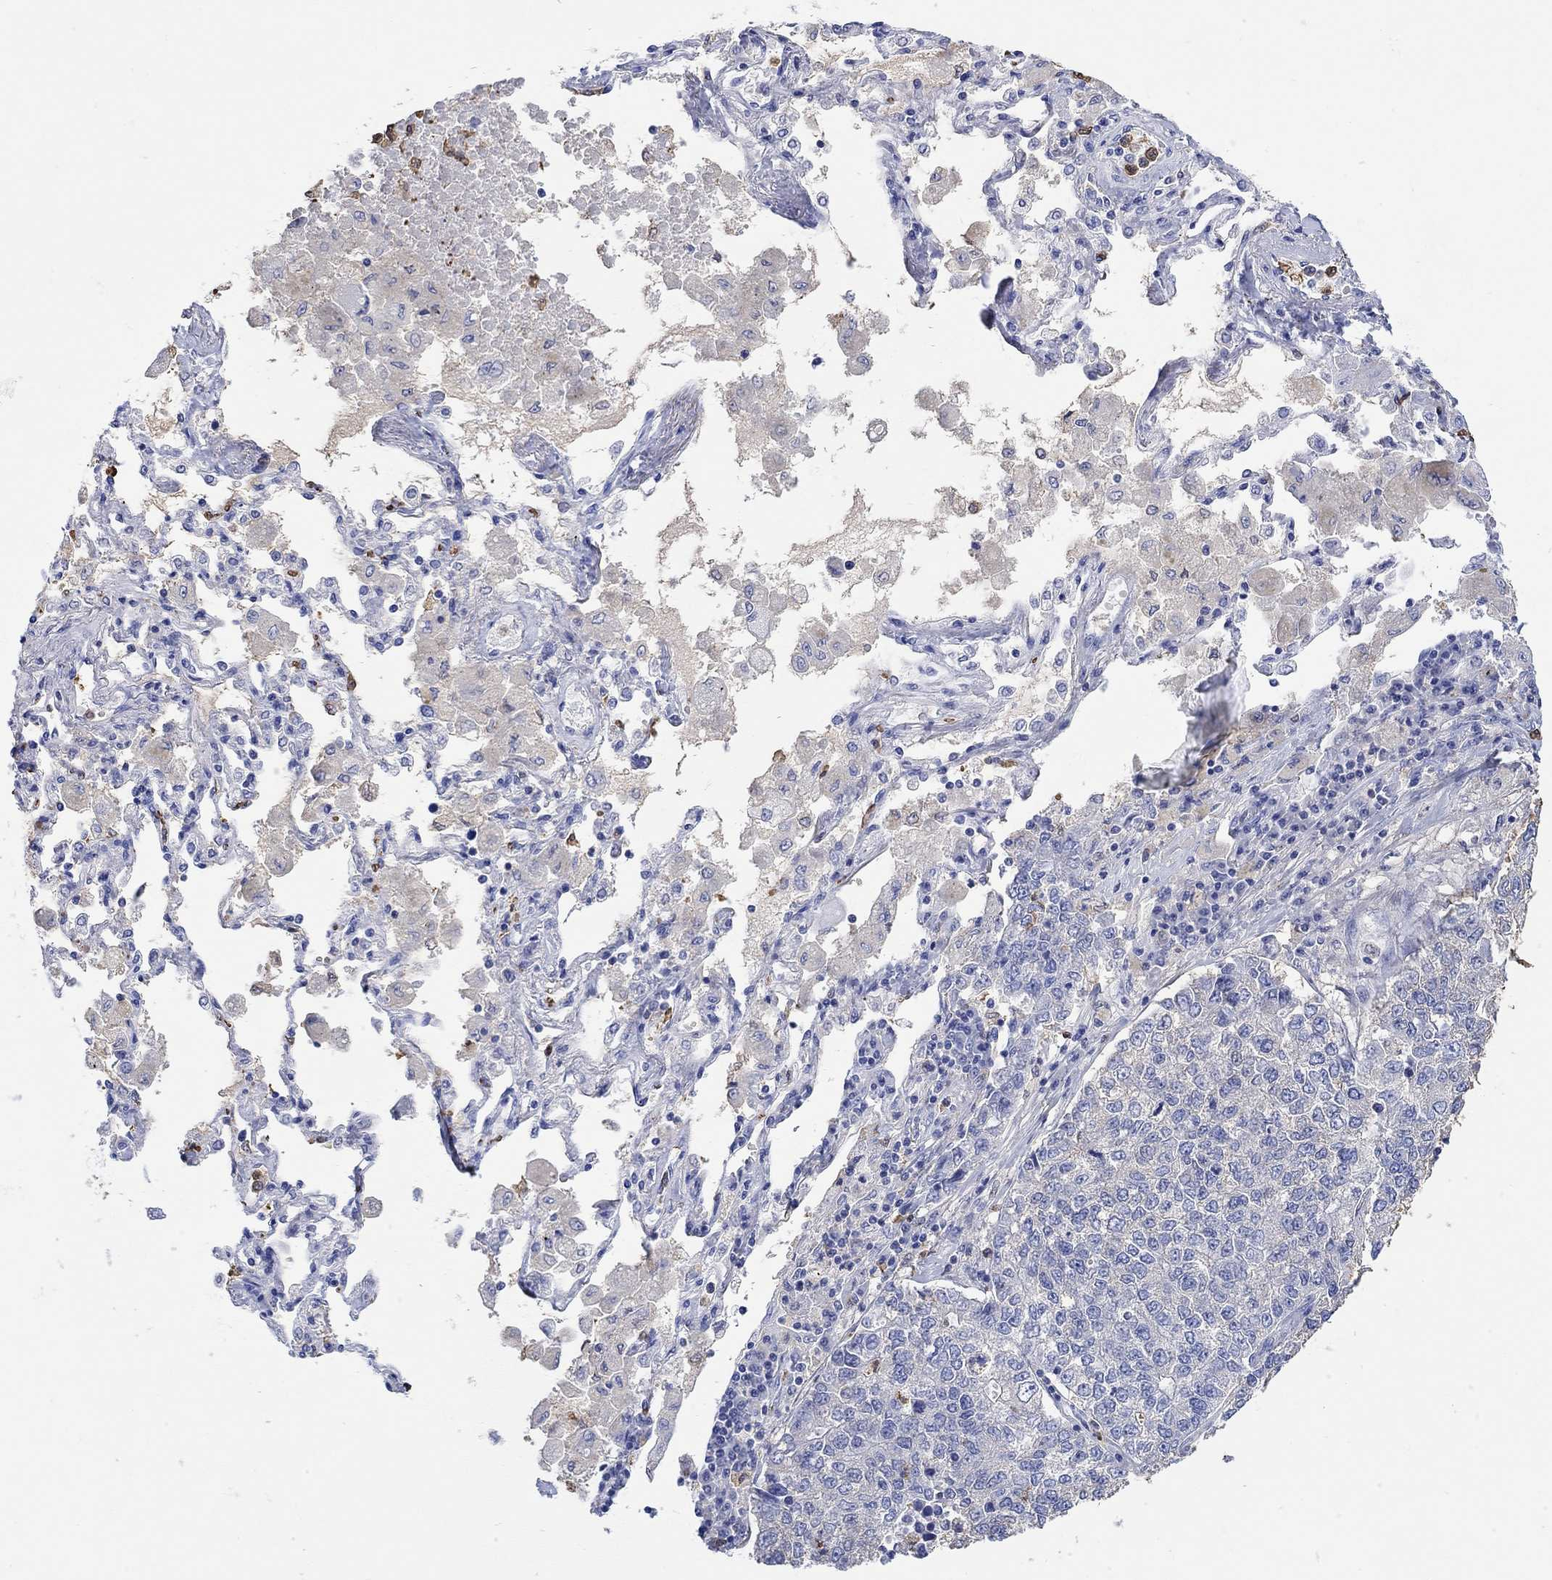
{"staining": {"intensity": "negative", "quantity": "none", "location": "none"}, "tissue": "lung cancer", "cell_type": "Tumor cells", "image_type": "cancer", "snomed": [{"axis": "morphology", "description": "Adenocarcinoma, NOS"}, {"axis": "topography", "description": "Lung"}], "caption": "The immunohistochemistry (IHC) histopathology image has no significant positivity in tumor cells of lung adenocarcinoma tissue.", "gene": "LINGO3", "patient": {"sex": "male", "age": 49}}